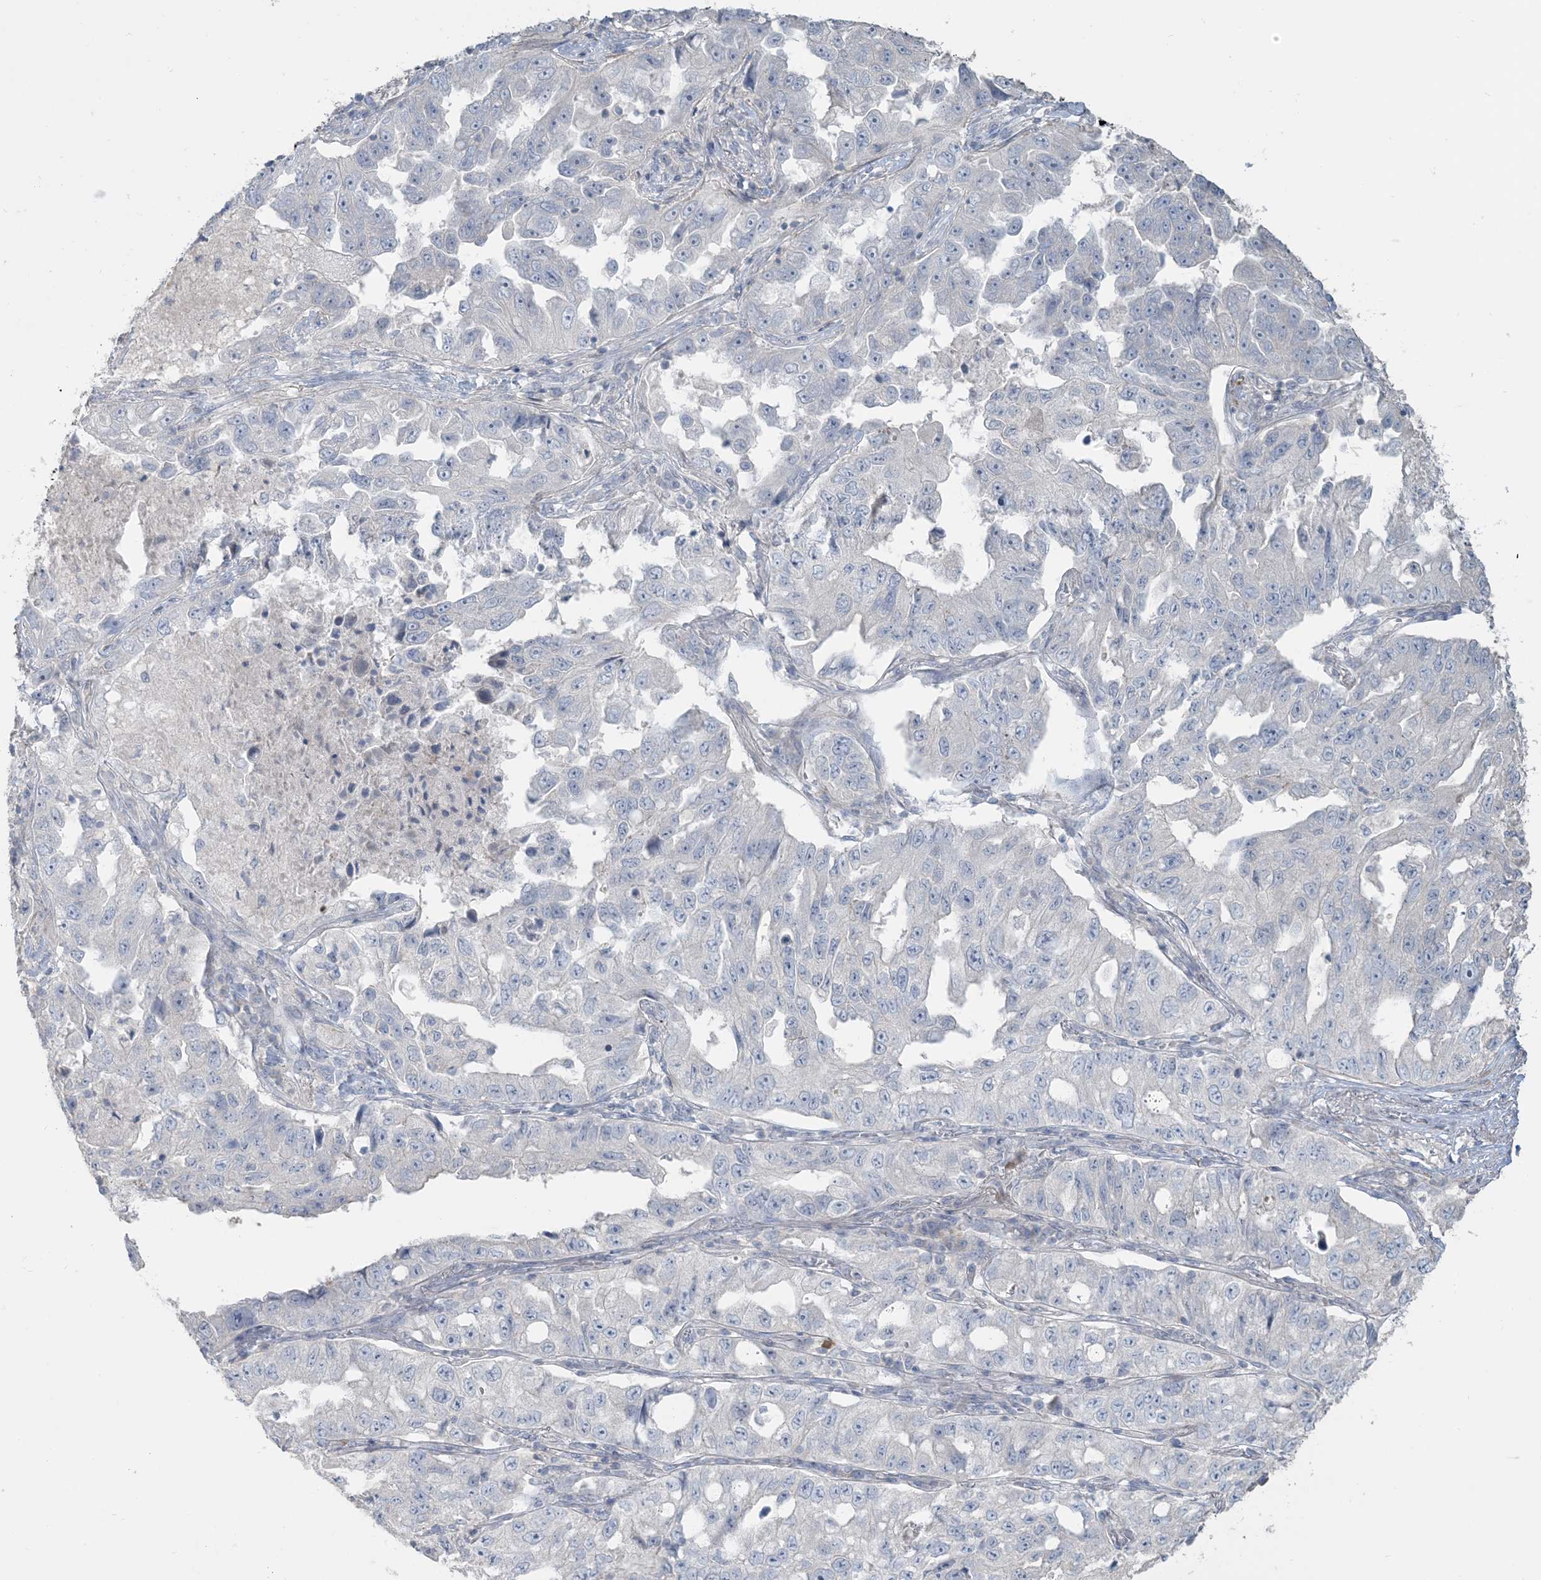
{"staining": {"intensity": "negative", "quantity": "none", "location": "none"}, "tissue": "lung cancer", "cell_type": "Tumor cells", "image_type": "cancer", "snomed": [{"axis": "morphology", "description": "Adenocarcinoma, NOS"}, {"axis": "topography", "description": "Lung"}], "caption": "A photomicrograph of human adenocarcinoma (lung) is negative for staining in tumor cells.", "gene": "NPHS2", "patient": {"sex": "female", "age": 51}}